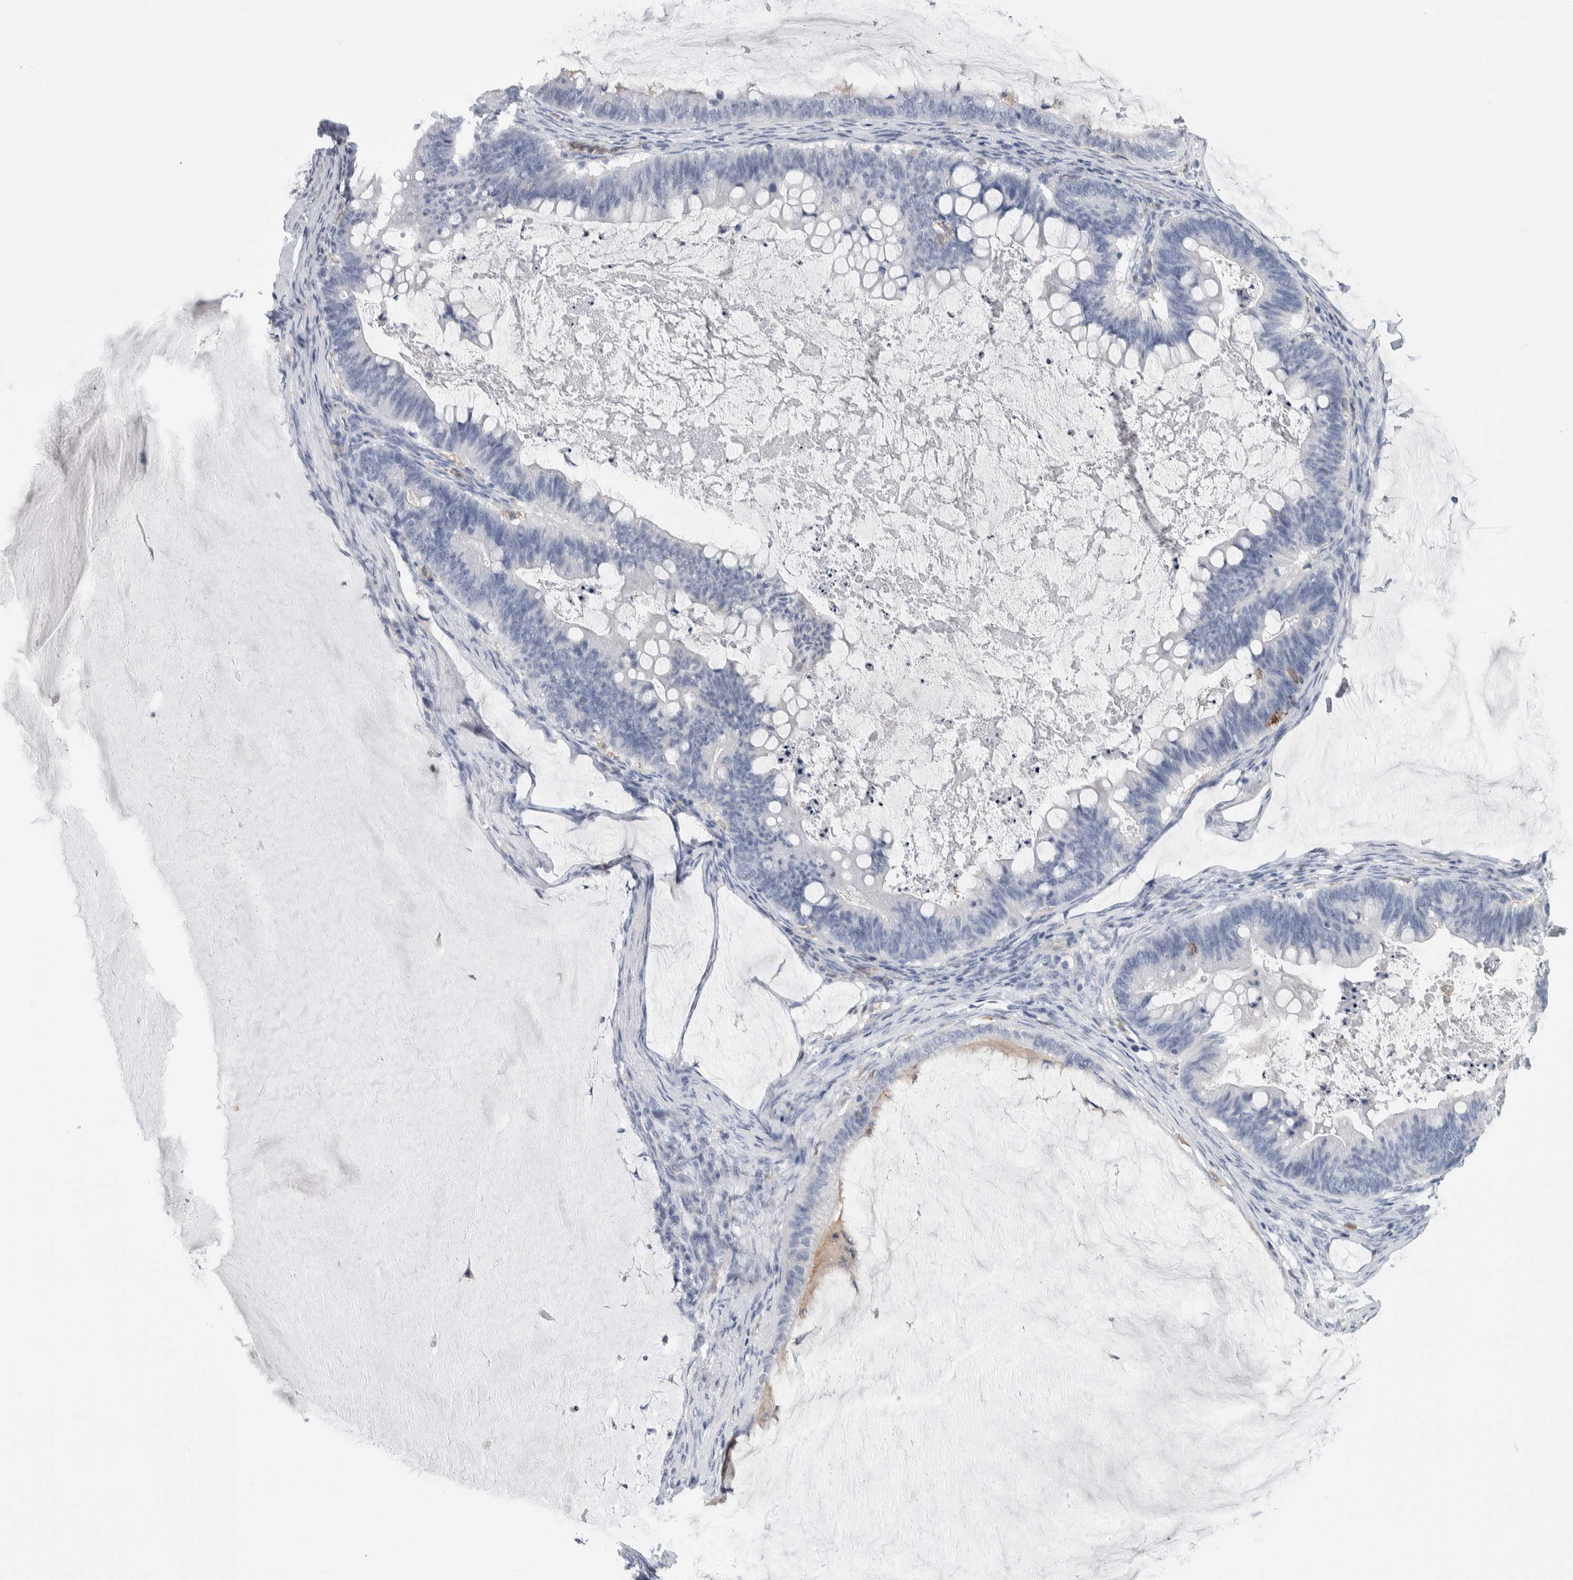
{"staining": {"intensity": "negative", "quantity": "none", "location": "none"}, "tissue": "ovarian cancer", "cell_type": "Tumor cells", "image_type": "cancer", "snomed": [{"axis": "morphology", "description": "Cystadenocarcinoma, mucinous, NOS"}, {"axis": "topography", "description": "Ovary"}], "caption": "Human ovarian cancer (mucinous cystadenocarcinoma) stained for a protein using immunohistochemistry reveals no positivity in tumor cells.", "gene": "SKAP2", "patient": {"sex": "female", "age": 61}}